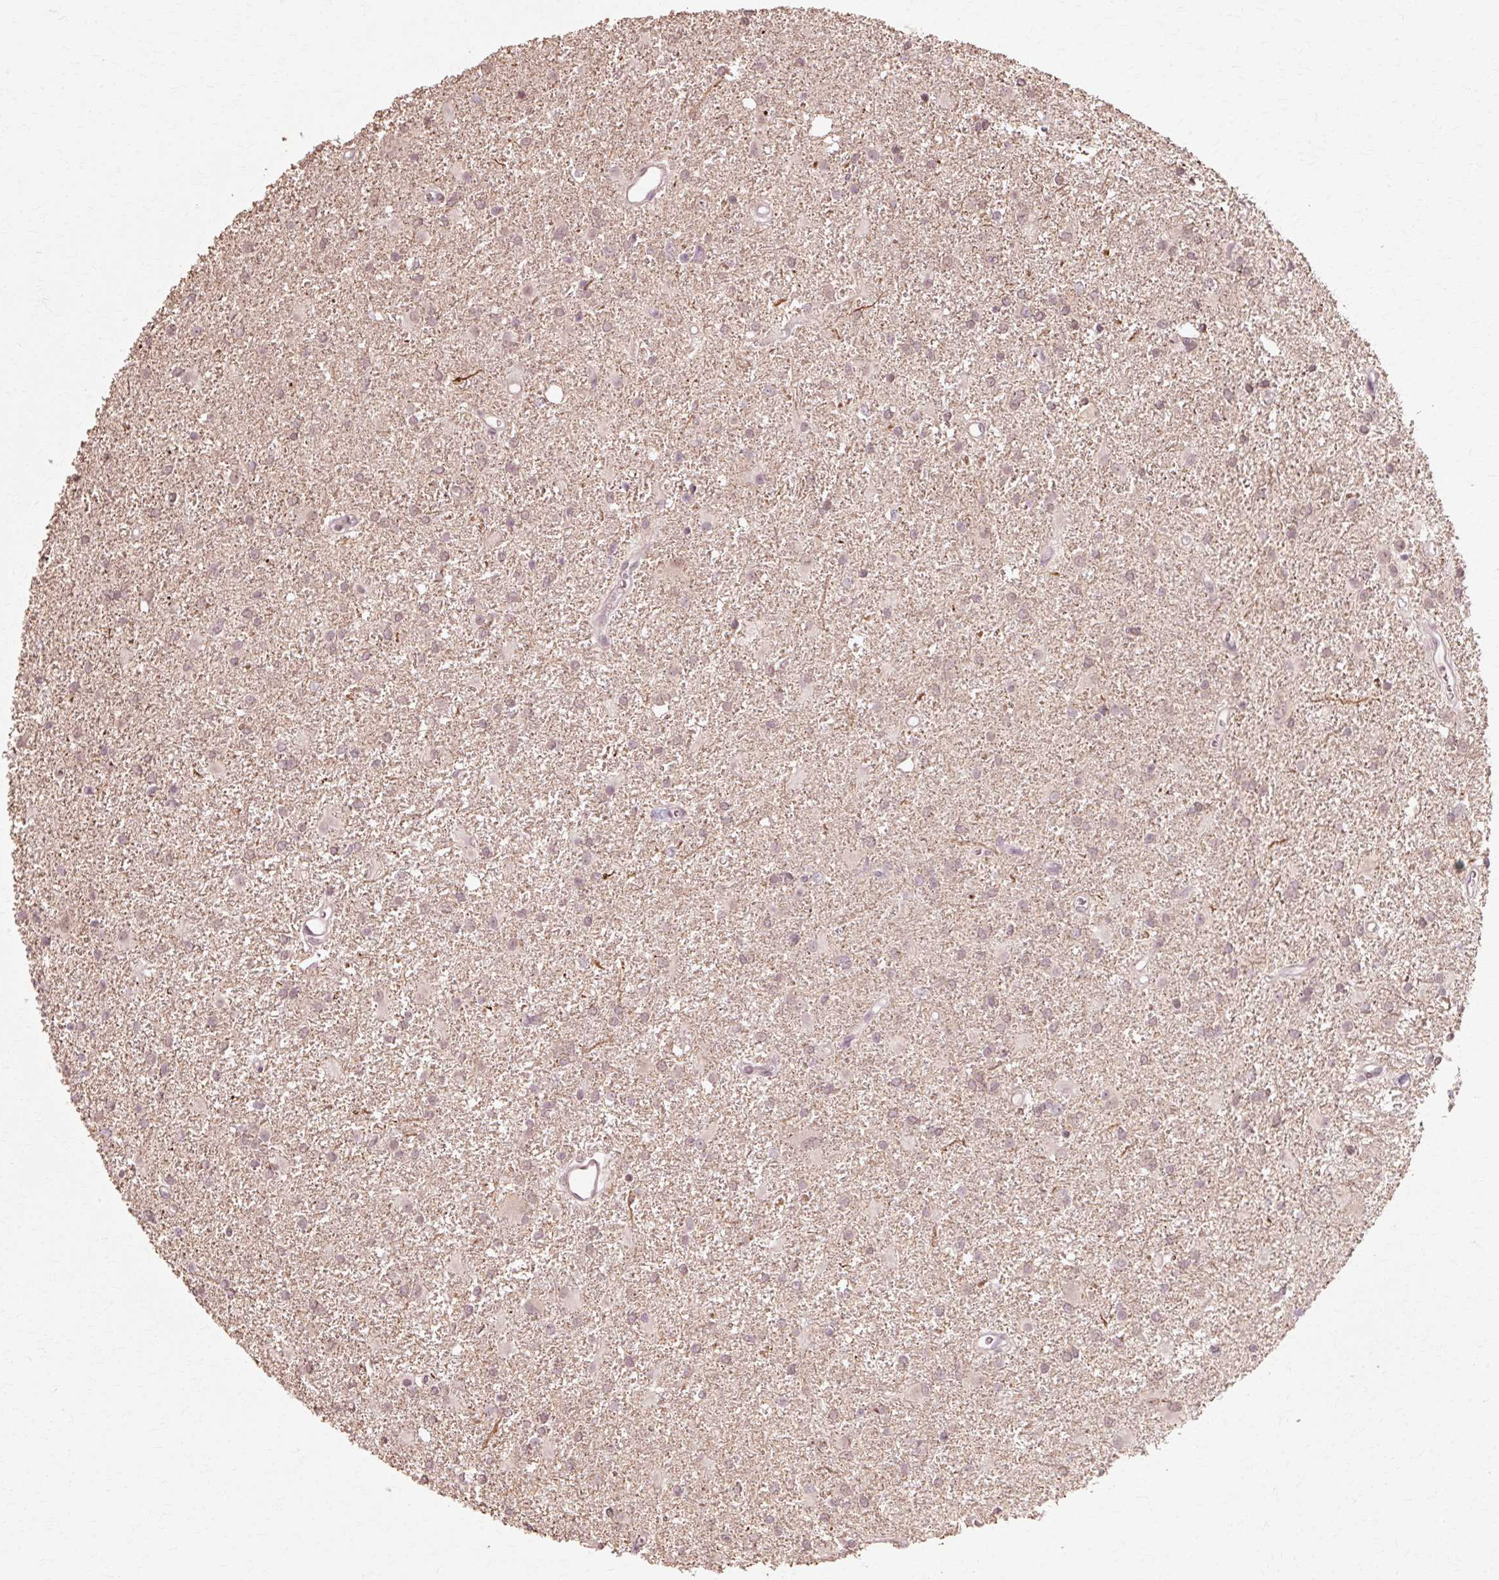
{"staining": {"intensity": "negative", "quantity": "none", "location": "none"}, "tissue": "glioma", "cell_type": "Tumor cells", "image_type": "cancer", "snomed": [{"axis": "morphology", "description": "Glioma, malignant, High grade"}, {"axis": "topography", "description": "Brain"}], "caption": "A histopathology image of glioma stained for a protein displays no brown staining in tumor cells. The staining is performed using DAB brown chromogen with nuclei counter-stained in using hematoxylin.", "gene": "RGPD5", "patient": {"sex": "female", "age": 50}}